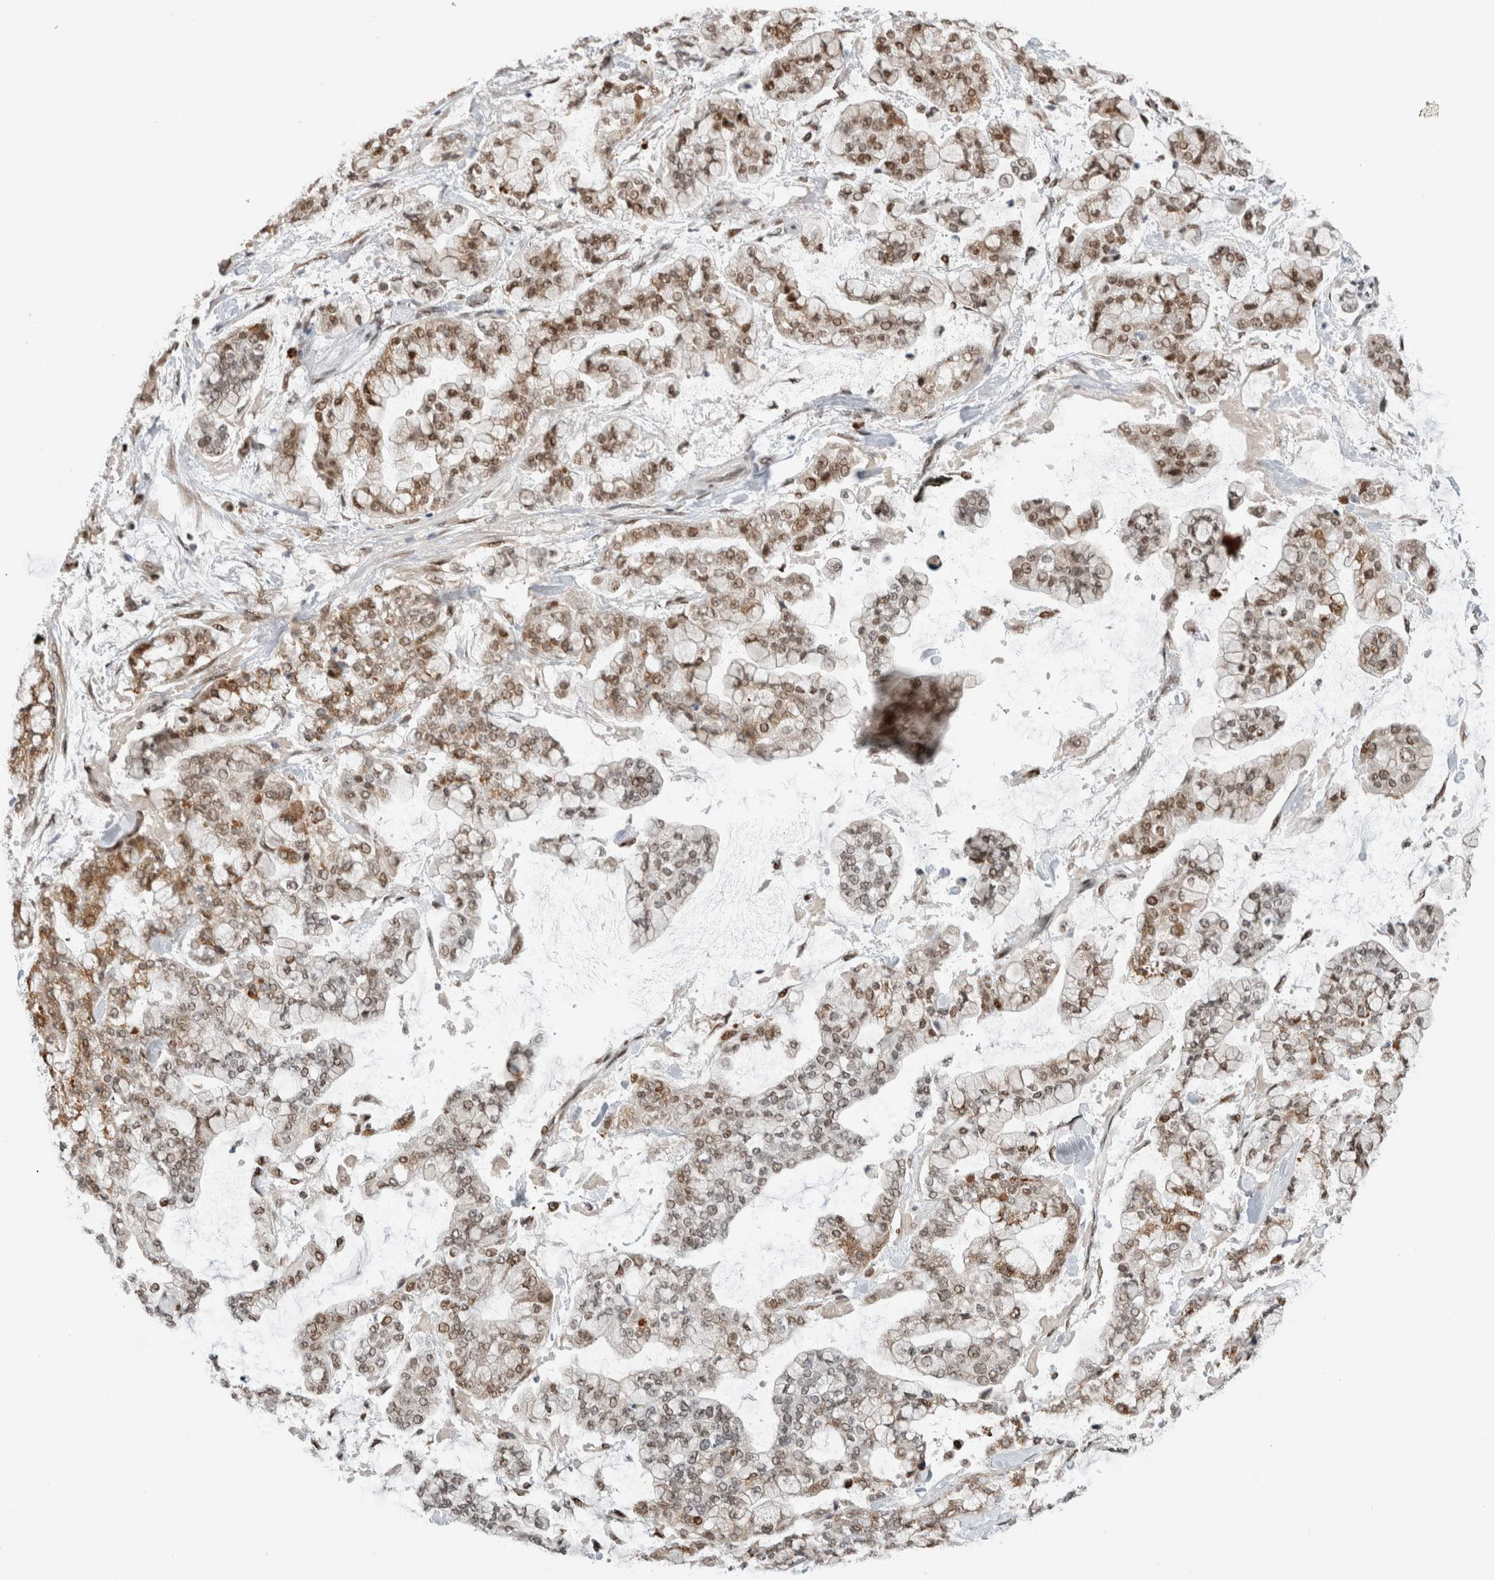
{"staining": {"intensity": "moderate", "quantity": ">75%", "location": "nuclear"}, "tissue": "stomach cancer", "cell_type": "Tumor cells", "image_type": "cancer", "snomed": [{"axis": "morphology", "description": "Normal tissue, NOS"}, {"axis": "morphology", "description": "Adenocarcinoma, NOS"}, {"axis": "topography", "description": "Stomach, upper"}, {"axis": "topography", "description": "Stomach"}], "caption": "This is a photomicrograph of IHC staining of stomach cancer, which shows moderate staining in the nuclear of tumor cells.", "gene": "HNRNPR", "patient": {"sex": "male", "age": 76}}